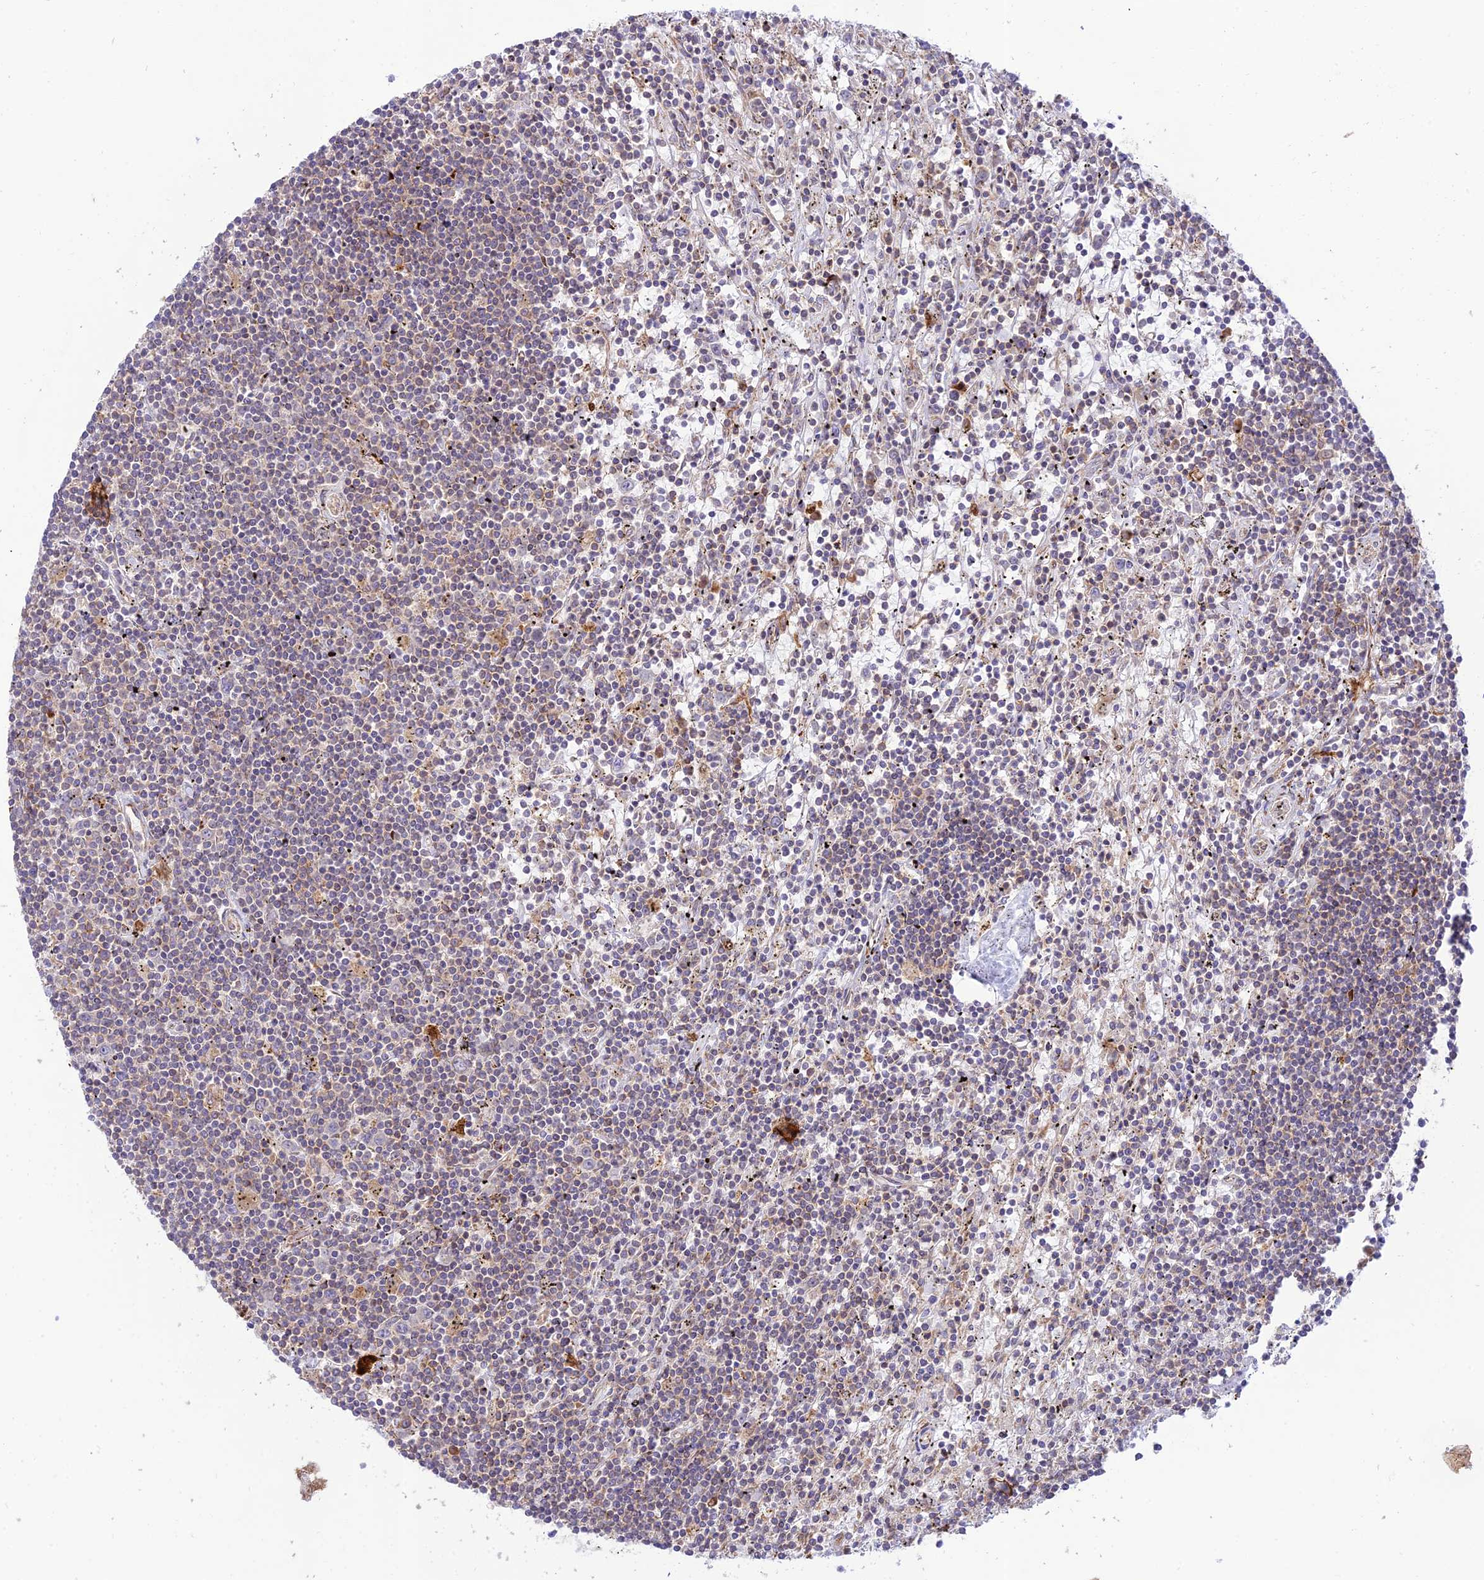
{"staining": {"intensity": "negative", "quantity": "none", "location": "none"}, "tissue": "lymphoma", "cell_type": "Tumor cells", "image_type": "cancer", "snomed": [{"axis": "morphology", "description": "Malignant lymphoma, non-Hodgkin's type, Low grade"}, {"axis": "topography", "description": "Spleen"}], "caption": "The immunohistochemistry histopathology image has no significant positivity in tumor cells of lymphoma tissue.", "gene": "PIMREG", "patient": {"sex": "male", "age": 76}}